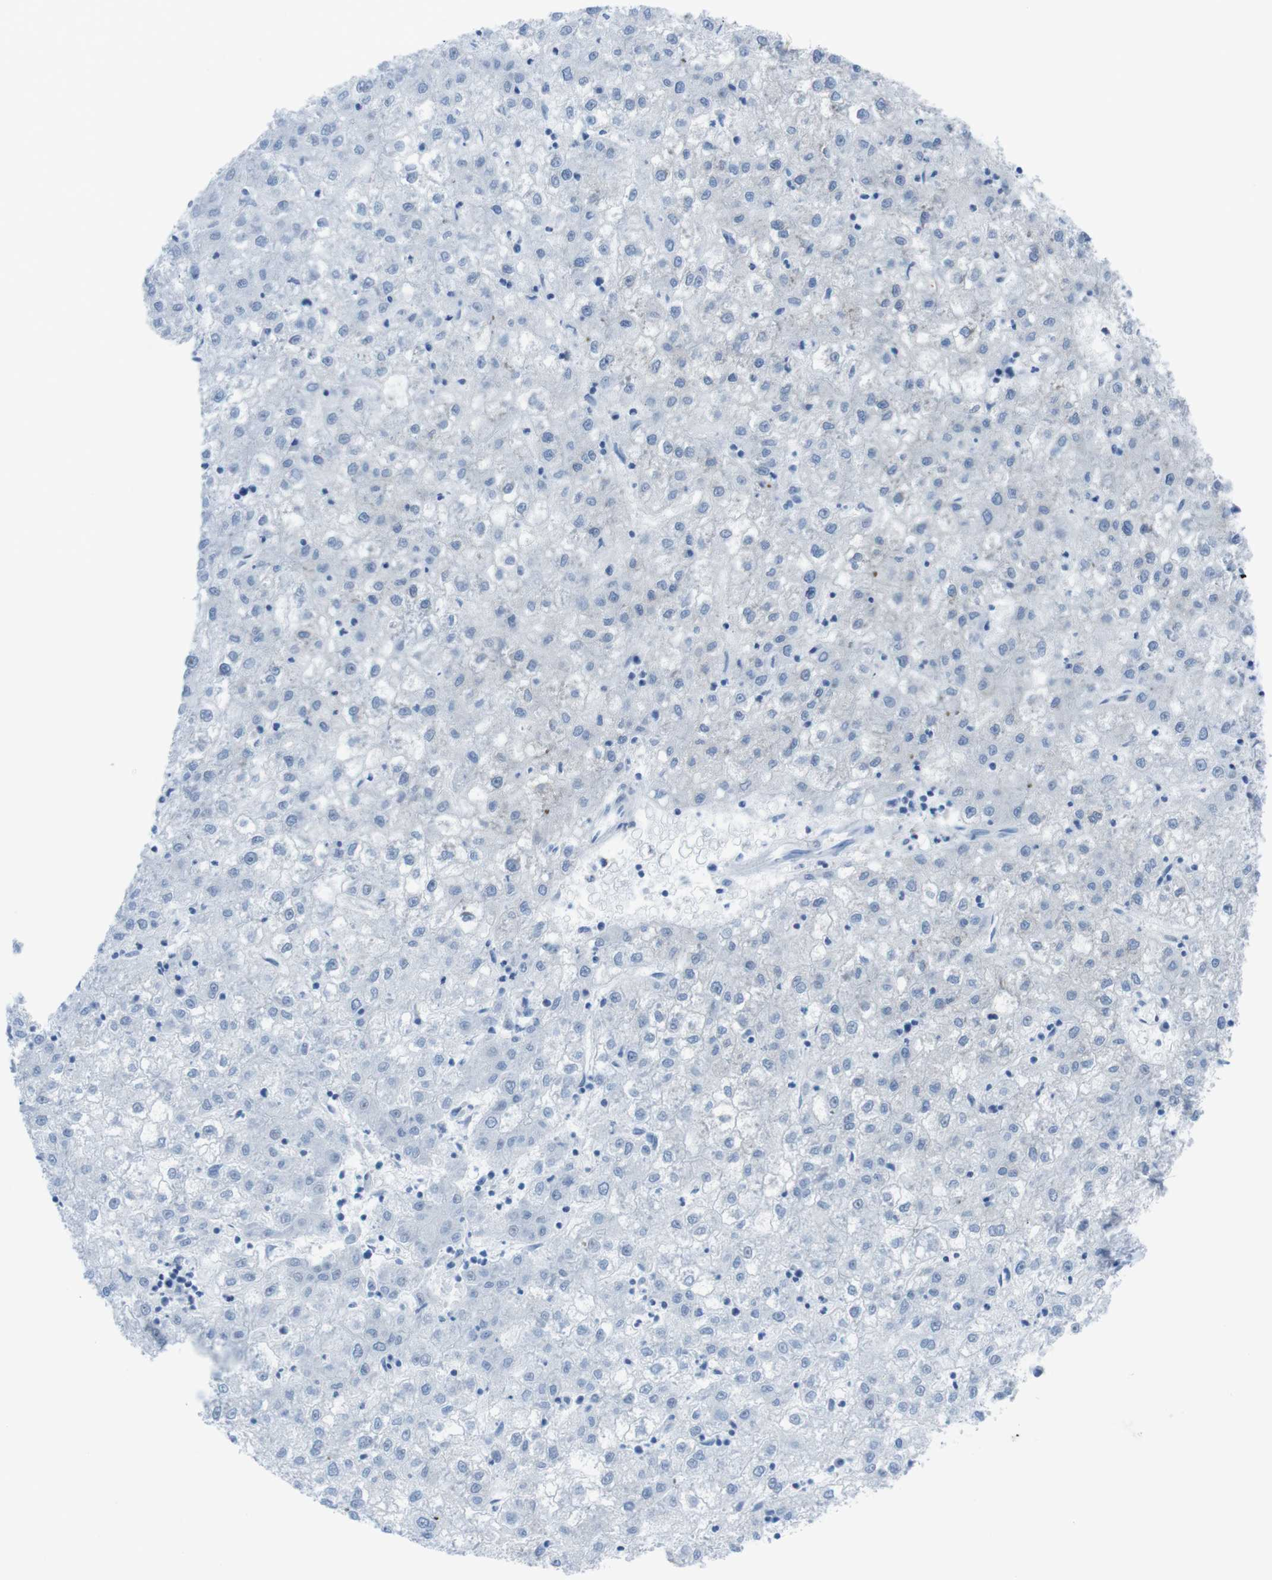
{"staining": {"intensity": "negative", "quantity": "none", "location": "none"}, "tissue": "liver cancer", "cell_type": "Tumor cells", "image_type": "cancer", "snomed": [{"axis": "morphology", "description": "Carcinoma, Hepatocellular, NOS"}, {"axis": "topography", "description": "Liver"}], "caption": "Tumor cells are negative for brown protein staining in liver cancer.", "gene": "DIAPH2", "patient": {"sex": "male", "age": 72}}